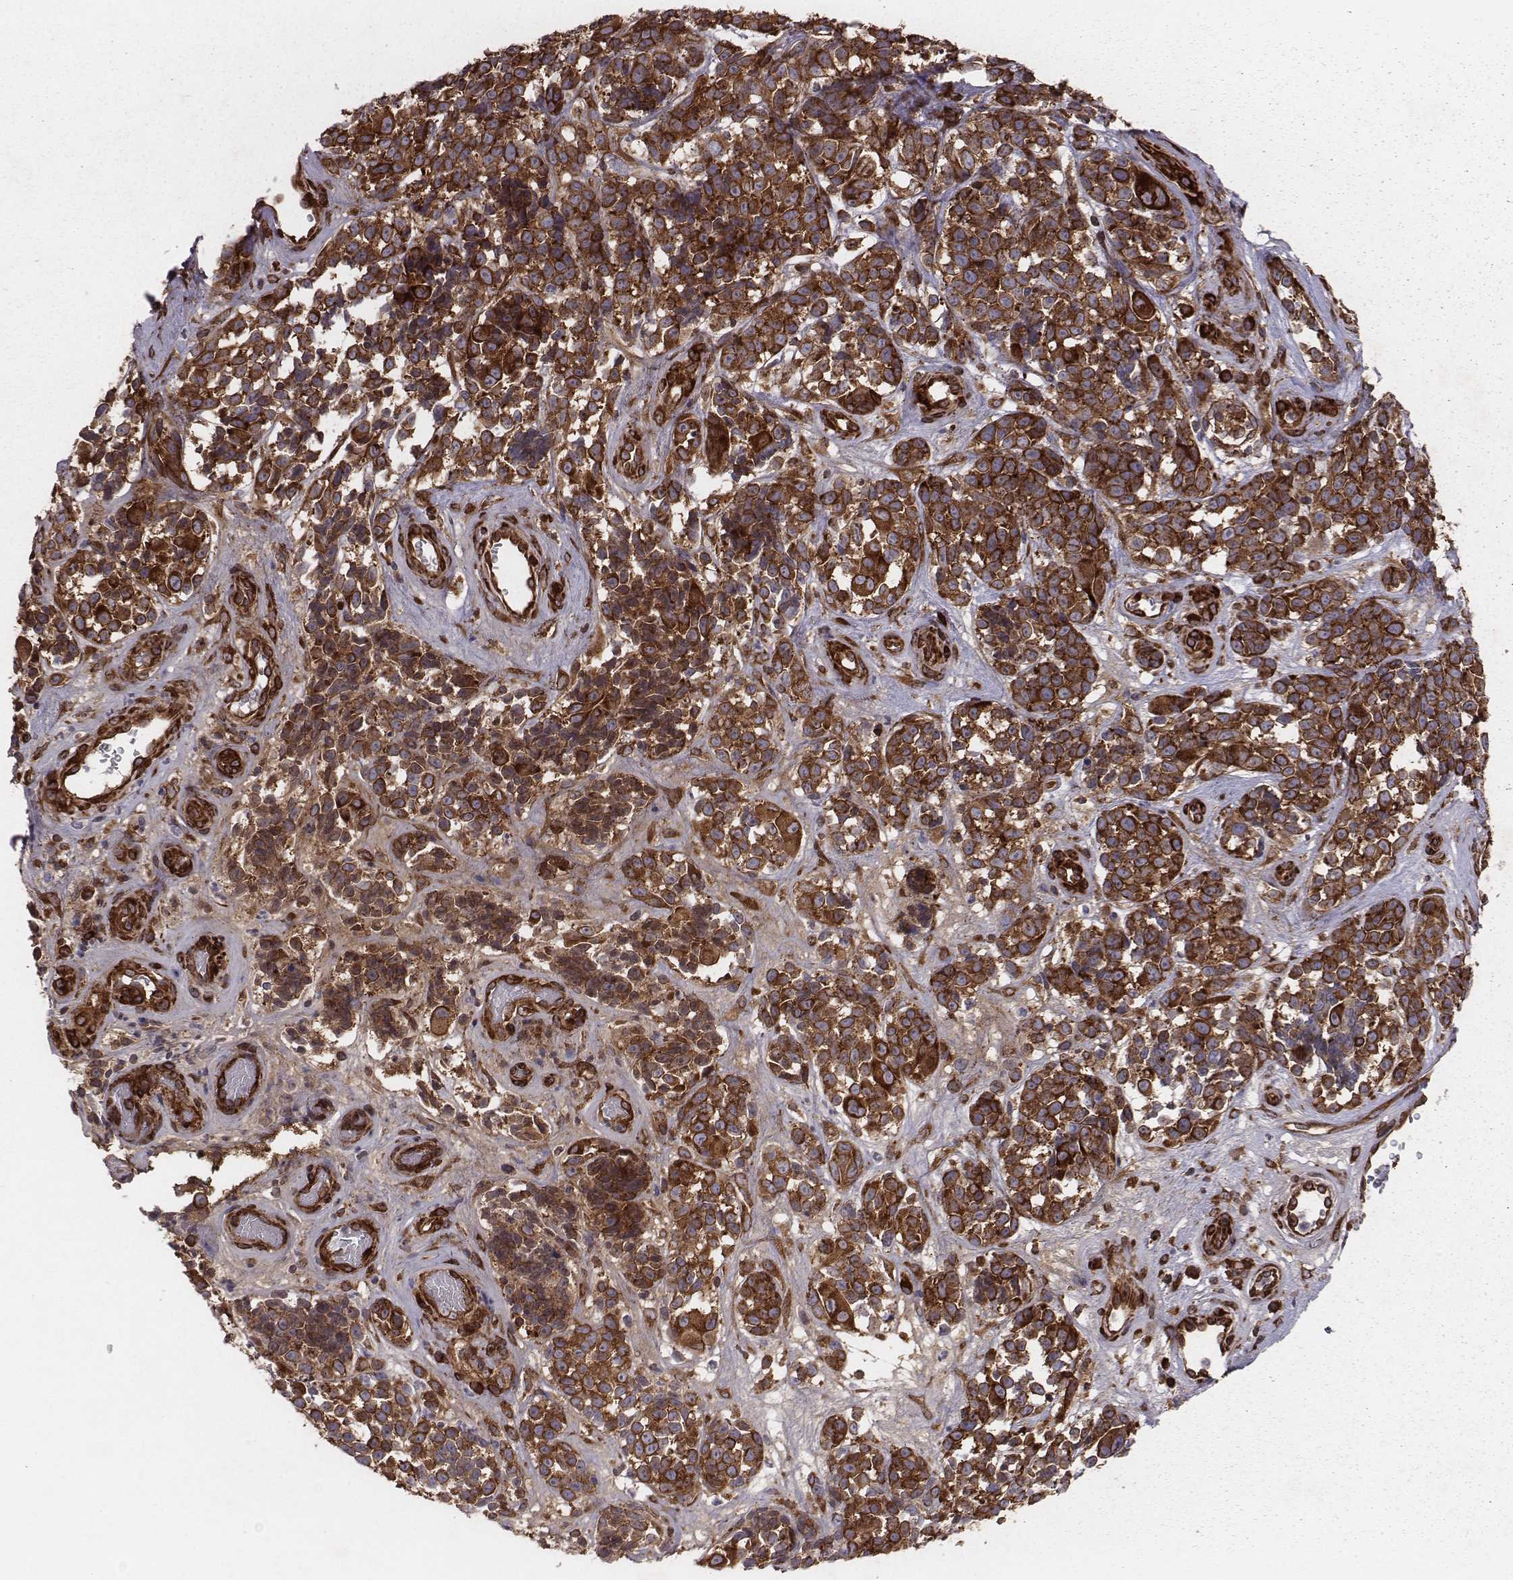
{"staining": {"intensity": "strong", "quantity": ">75%", "location": "cytoplasmic/membranous"}, "tissue": "melanoma", "cell_type": "Tumor cells", "image_type": "cancer", "snomed": [{"axis": "morphology", "description": "Malignant melanoma, NOS"}, {"axis": "topography", "description": "Skin"}], "caption": "Immunohistochemistry of human melanoma displays high levels of strong cytoplasmic/membranous staining in approximately >75% of tumor cells.", "gene": "TXLNA", "patient": {"sex": "female", "age": 88}}